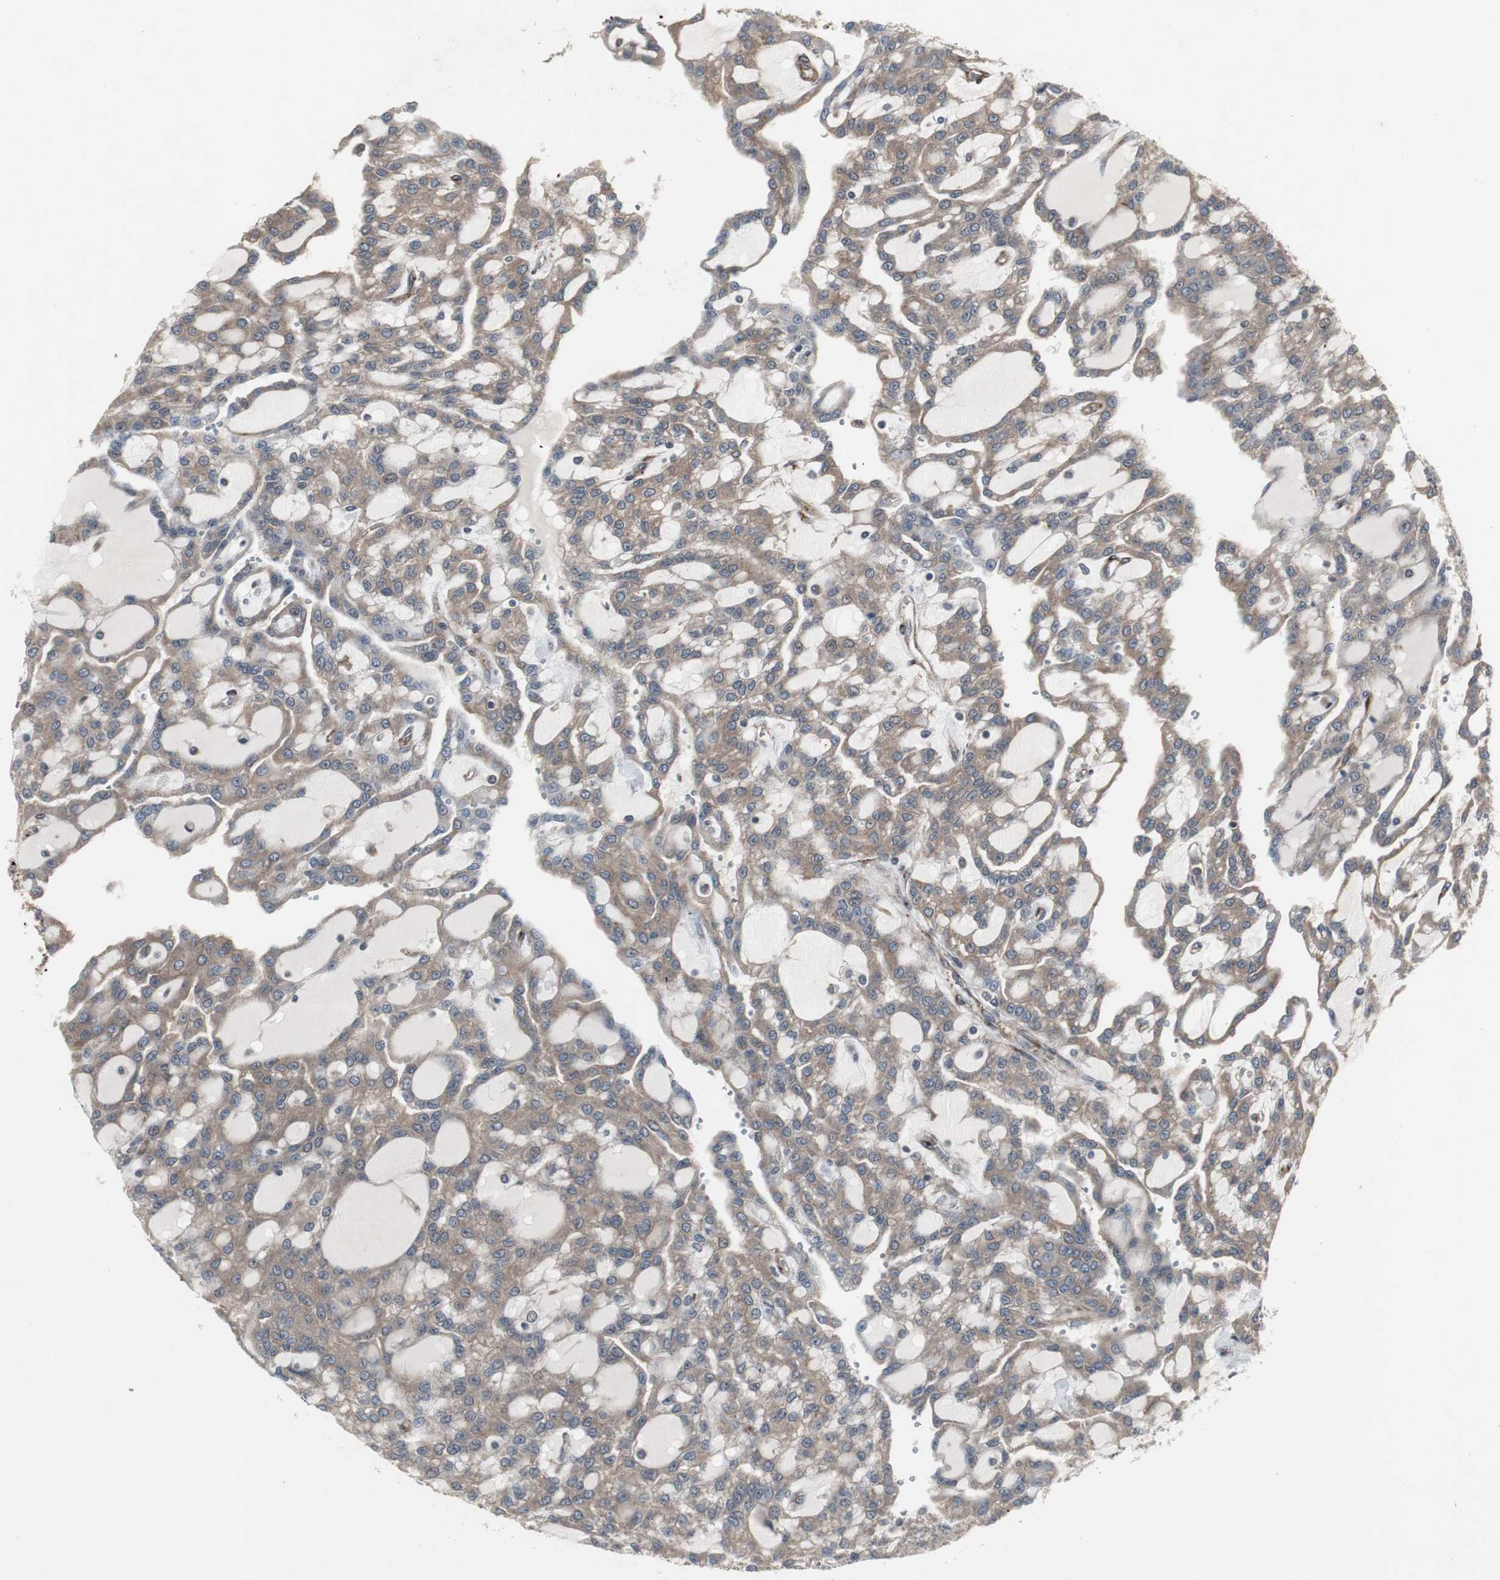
{"staining": {"intensity": "weak", "quantity": ">75%", "location": "cytoplasmic/membranous"}, "tissue": "renal cancer", "cell_type": "Tumor cells", "image_type": "cancer", "snomed": [{"axis": "morphology", "description": "Adenocarcinoma, NOS"}, {"axis": "topography", "description": "Kidney"}], "caption": "A low amount of weak cytoplasmic/membranous staining is appreciated in approximately >75% of tumor cells in renal cancer (adenocarcinoma) tissue.", "gene": "ATP2B2", "patient": {"sex": "male", "age": 63}}